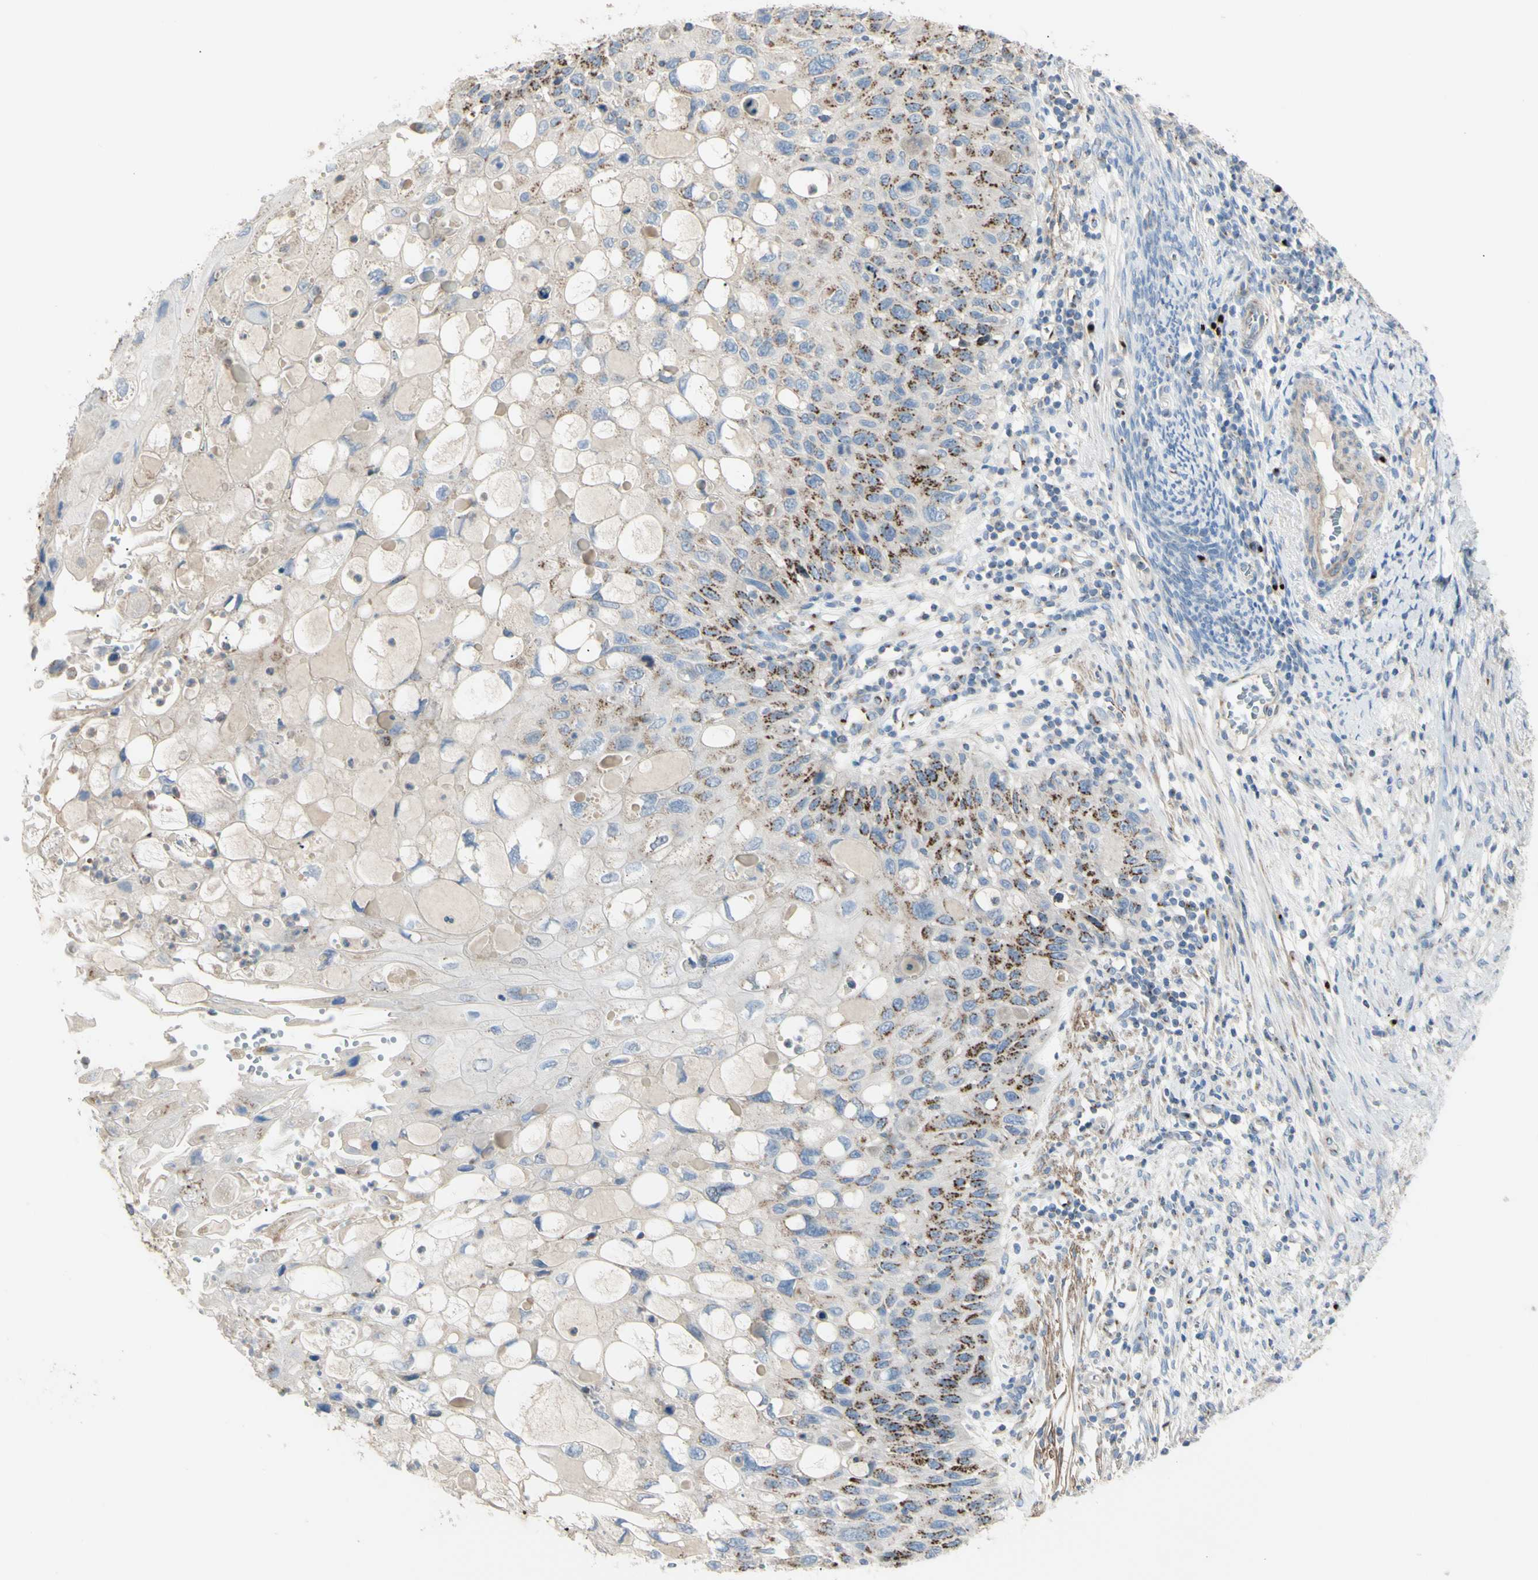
{"staining": {"intensity": "moderate", "quantity": "<25%", "location": "cytoplasmic/membranous"}, "tissue": "cervical cancer", "cell_type": "Tumor cells", "image_type": "cancer", "snomed": [{"axis": "morphology", "description": "Squamous cell carcinoma, NOS"}, {"axis": "topography", "description": "Cervix"}], "caption": "Brown immunohistochemical staining in human cervical squamous cell carcinoma reveals moderate cytoplasmic/membranous expression in approximately <25% of tumor cells.", "gene": "B4GALT3", "patient": {"sex": "female", "age": 70}}